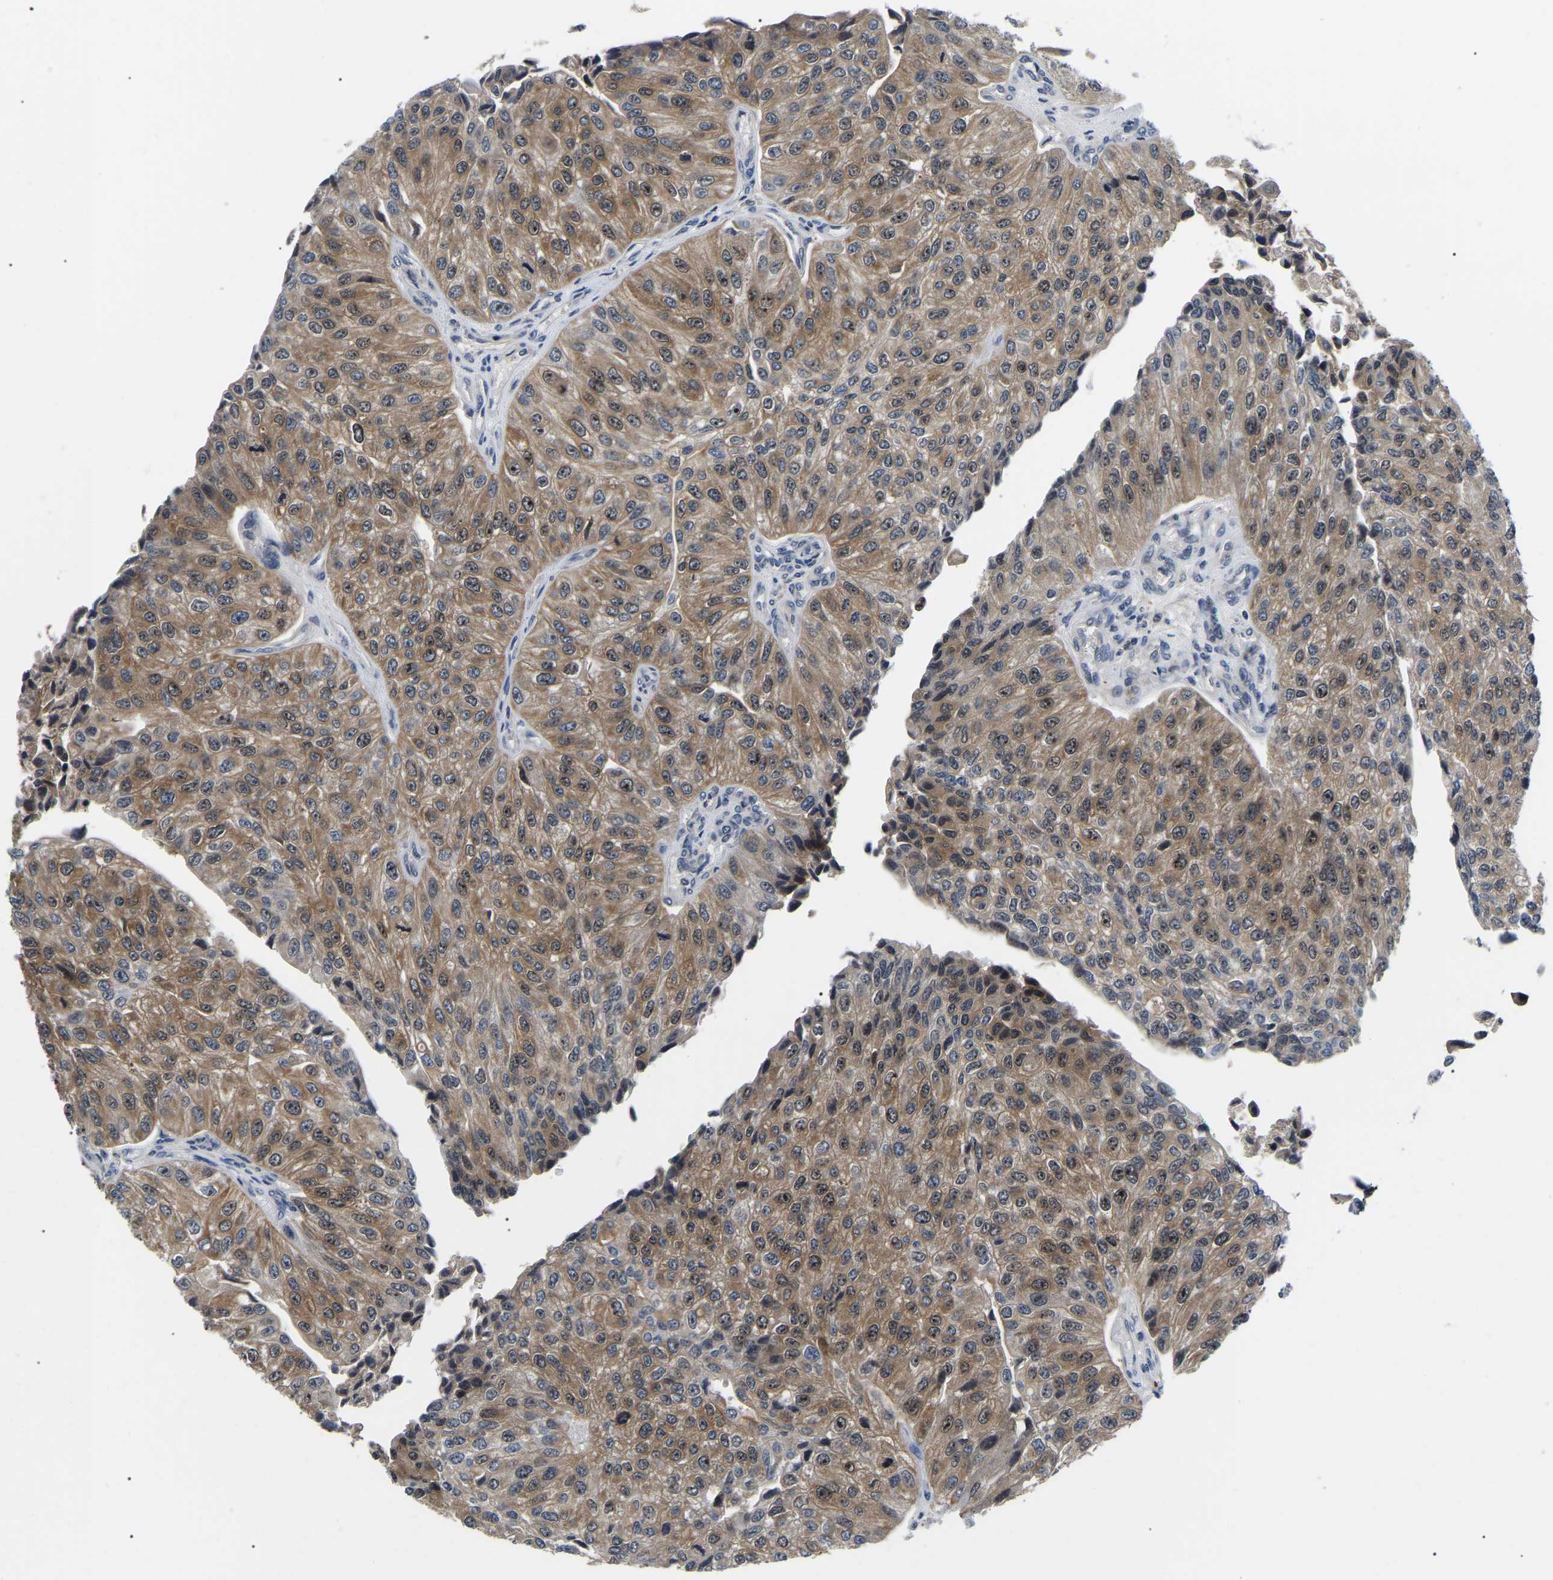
{"staining": {"intensity": "moderate", "quantity": ">75%", "location": "cytoplasmic/membranous,nuclear"}, "tissue": "urothelial cancer", "cell_type": "Tumor cells", "image_type": "cancer", "snomed": [{"axis": "morphology", "description": "Urothelial carcinoma, High grade"}, {"axis": "topography", "description": "Kidney"}, {"axis": "topography", "description": "Urinary bladder"}], "caption": "A brown stain labels moderate cytoplasmic/membranous and nuclear expression of a protein in urothelial cancer tumor cells.", "gene": "RRP1B", "patient": {"sex": "male", "age": 77}}